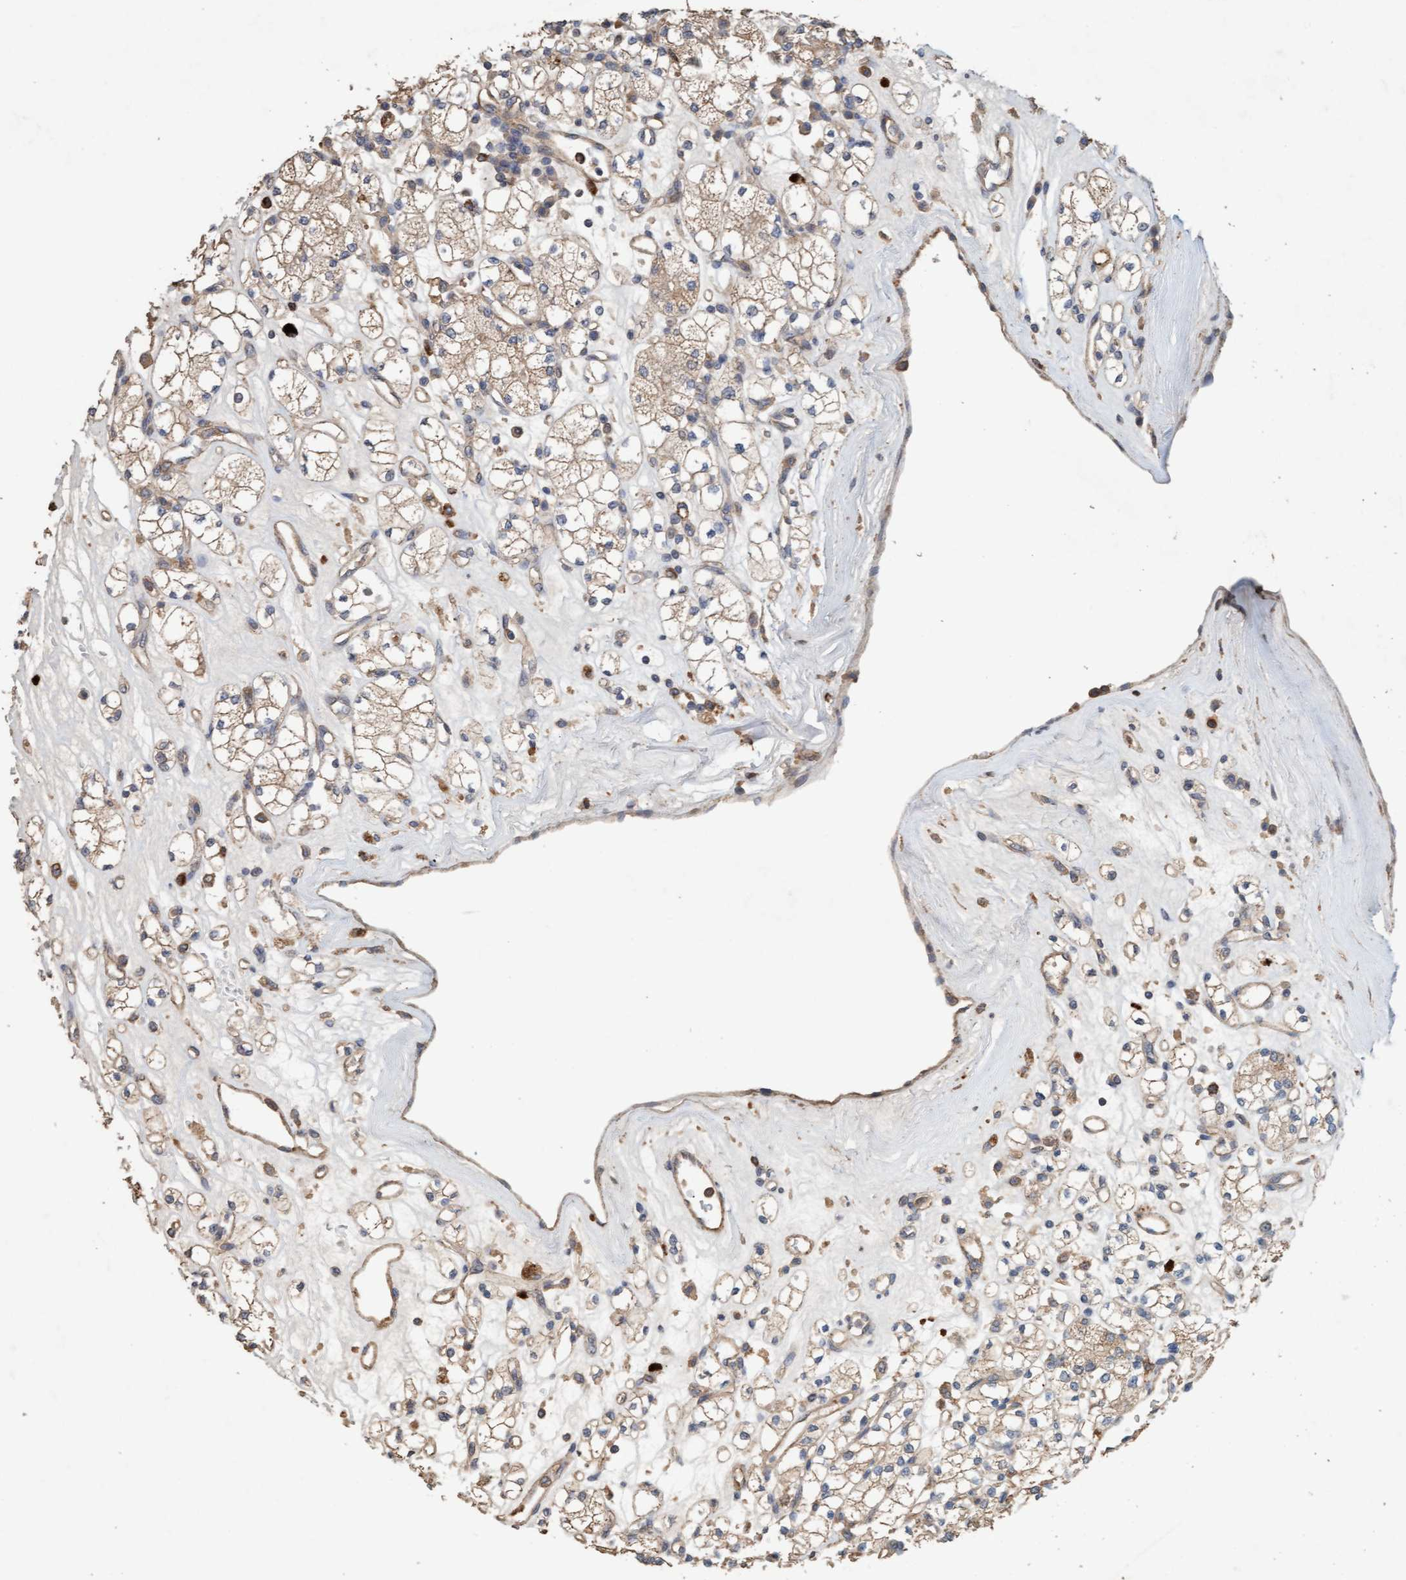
{"staining": {"intensity": "weak", "quantity": ">75%", "location": "cytoplasmic/membranous"}, "tissue": "renal cancer", "cell_type": "Tumor cells", "image_type": "cancer", "snomed": [{"axis": "morphology", "description": "Adenocarcinoma, NOS"}, {"axis": "topography", "description": "Kidney"}], "caption": "Immunohistochemical staining of human renal cancer (adenocarcinoma) exhibits low levels of weak cytoplasmic/membranous protein staining in about >75% of tumor cells. (Brightfield microscopy of DAB IHC at high magnification).", "gene": "LONRF1", "patient": {"sex": "male", "age": 77}}